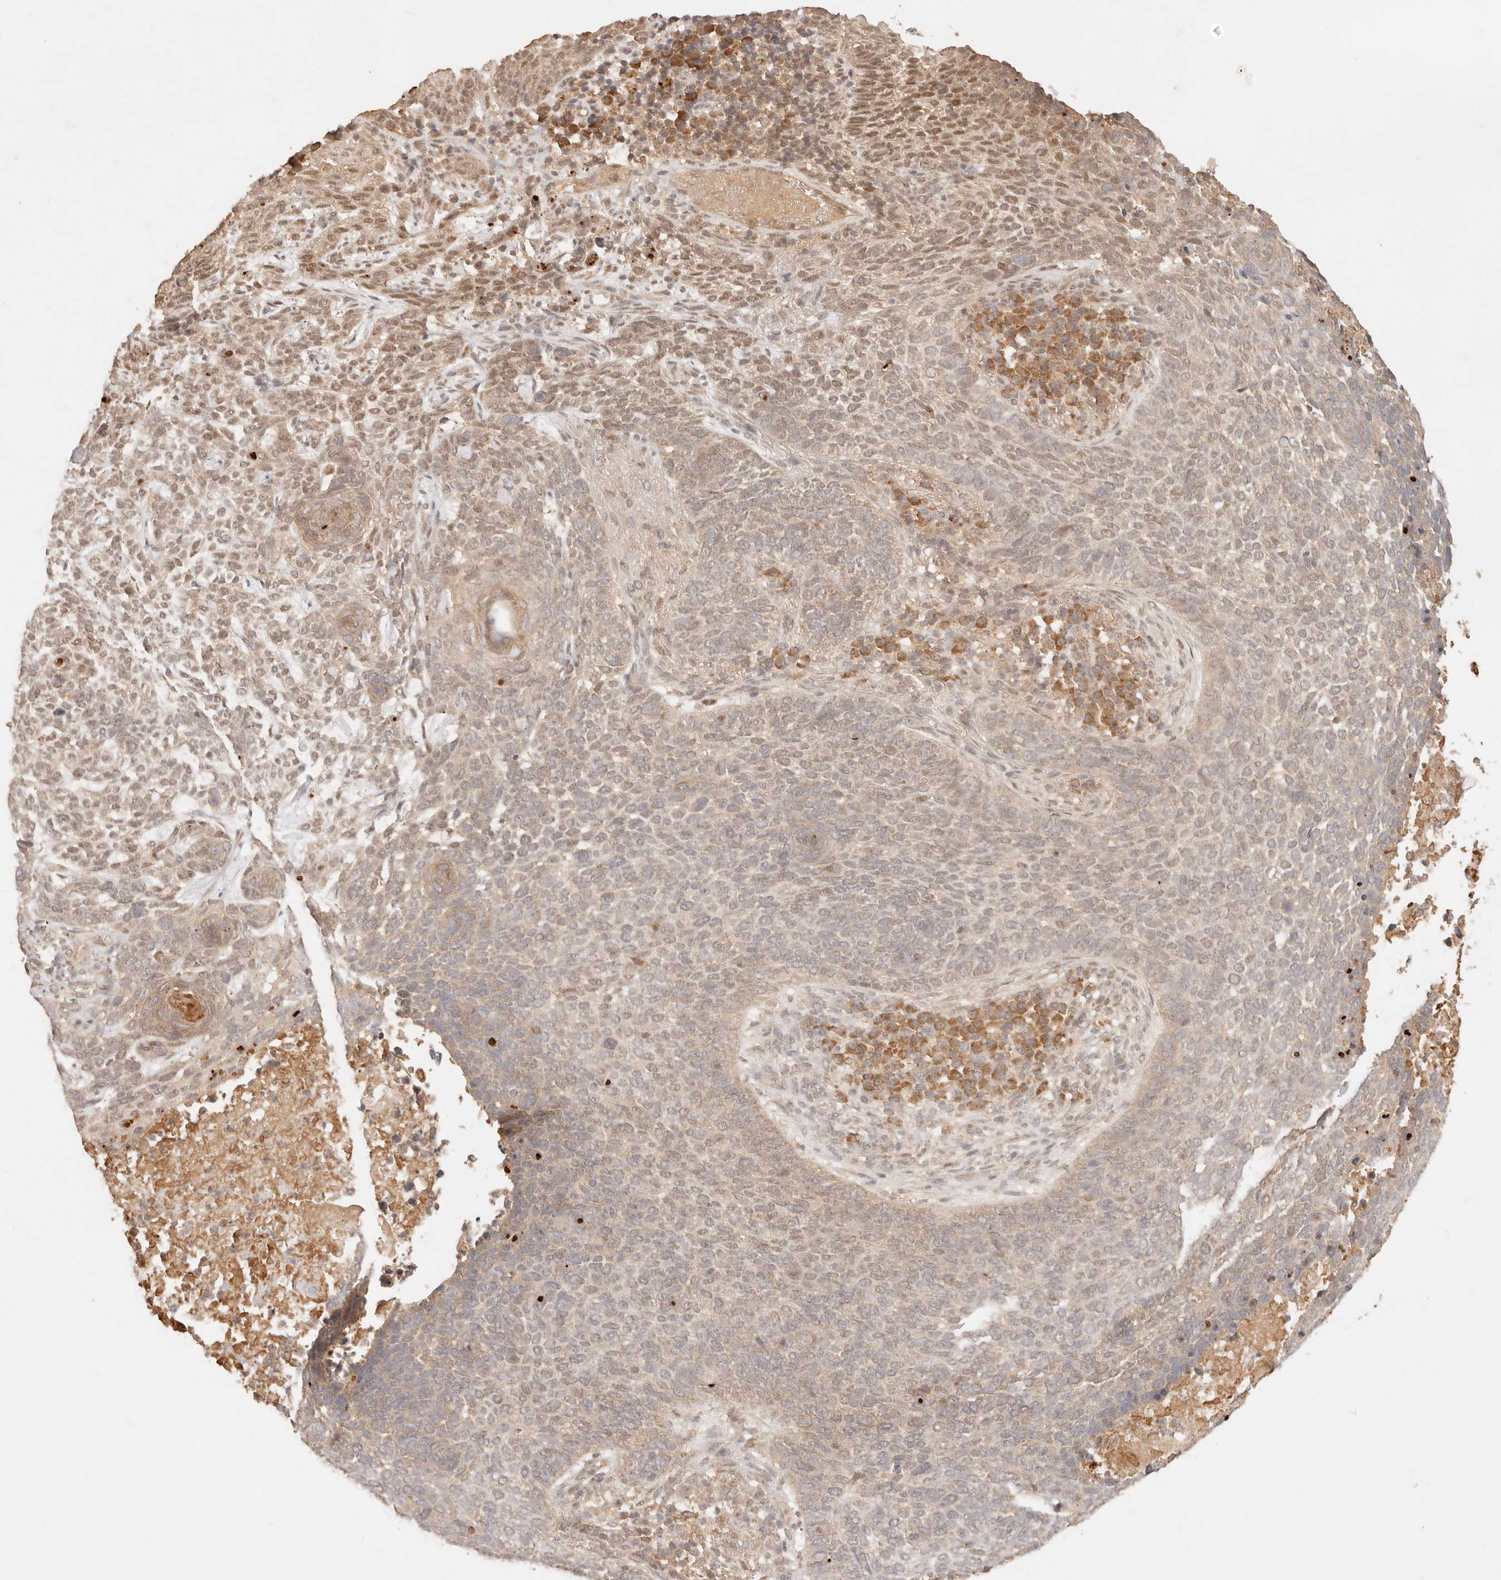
{"staining": {"intensity": "moderate", "quantity": "25%-75%", "location": "cytoplasmic/membranous,nuclear"}, "tissue": "skin cancer", "cell_type": "Tumor cells", "image_type": "cancer", "snomed": [{"axis": "morphology", "description": "Basal cell carcinoma"}, {"axis": "topography", "description": "Skin"}], "caption": "Immunohistochemistry (DAB (3,3'-diaminobenzidine)) staining of human basal cell carcinoma (skin) demonstrates moderate cytoplasmic/membranous and nuclear protein positivity in approximately 25%-75% of tumor cells. (Stains: DAB in brown, nuclei in blue, Microscopy: brightfield microscopy at high magnification).", "gene": "TRIM11", "patient": {"sex": "female", "age": 64}}